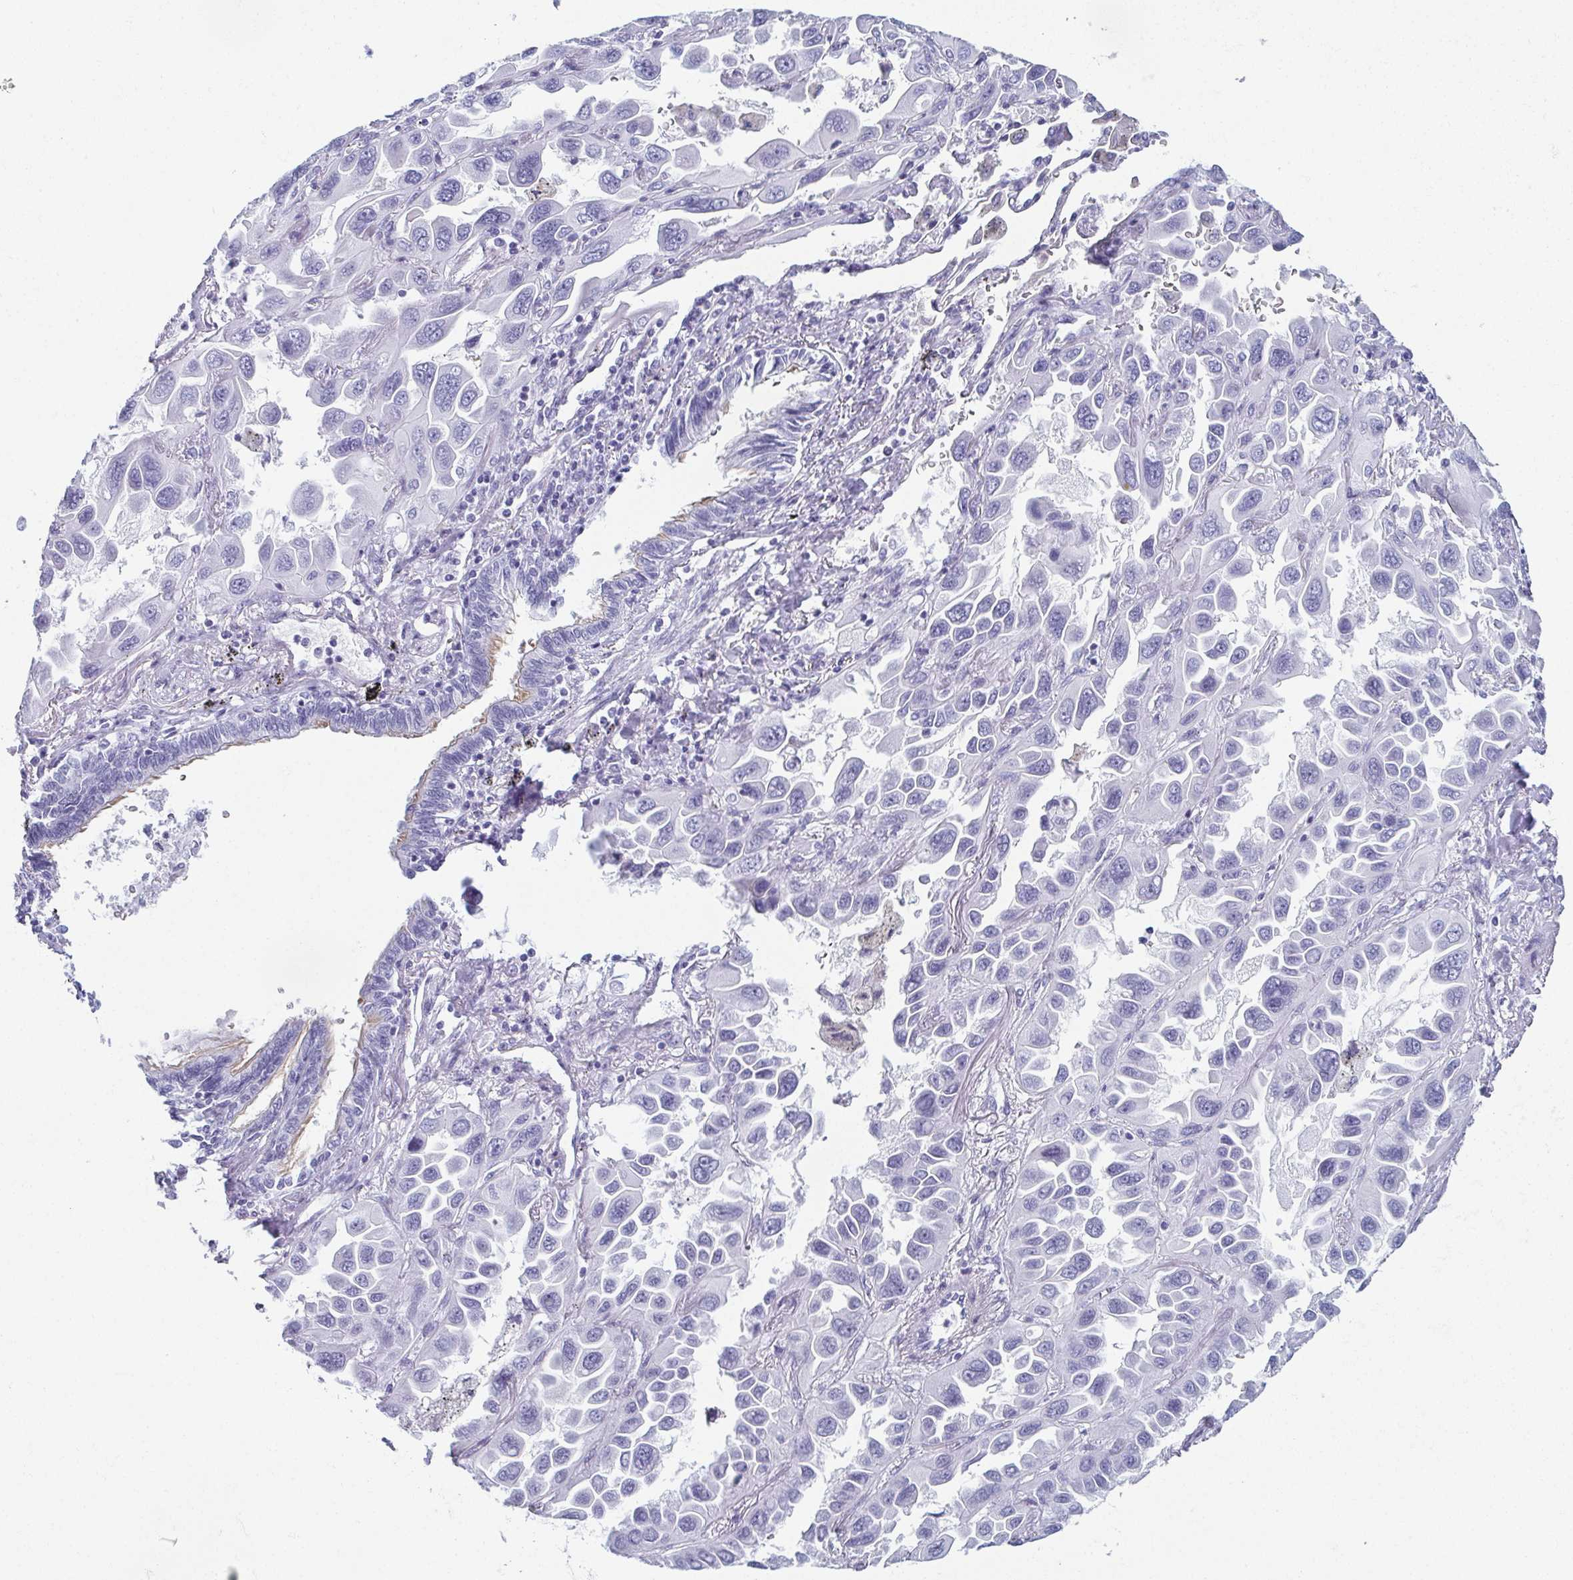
{"staining": {"intensity": "negative", "quantity": "none", "location": "none"}, "tissue": "lung cancer", "cell_type": "Tumor cells", "image_type": "cancer", "snomed": [{"axis": "morphology", "description": "Adenocarcinoma, NOS"}, {"axis": "topography", "description": "Lung"}], "caption": "The histopathology image reveals no staining of tumor cells in lung cancer.", "gene": "ENKUR", "patient": {"sex": "male", "age": 64}}